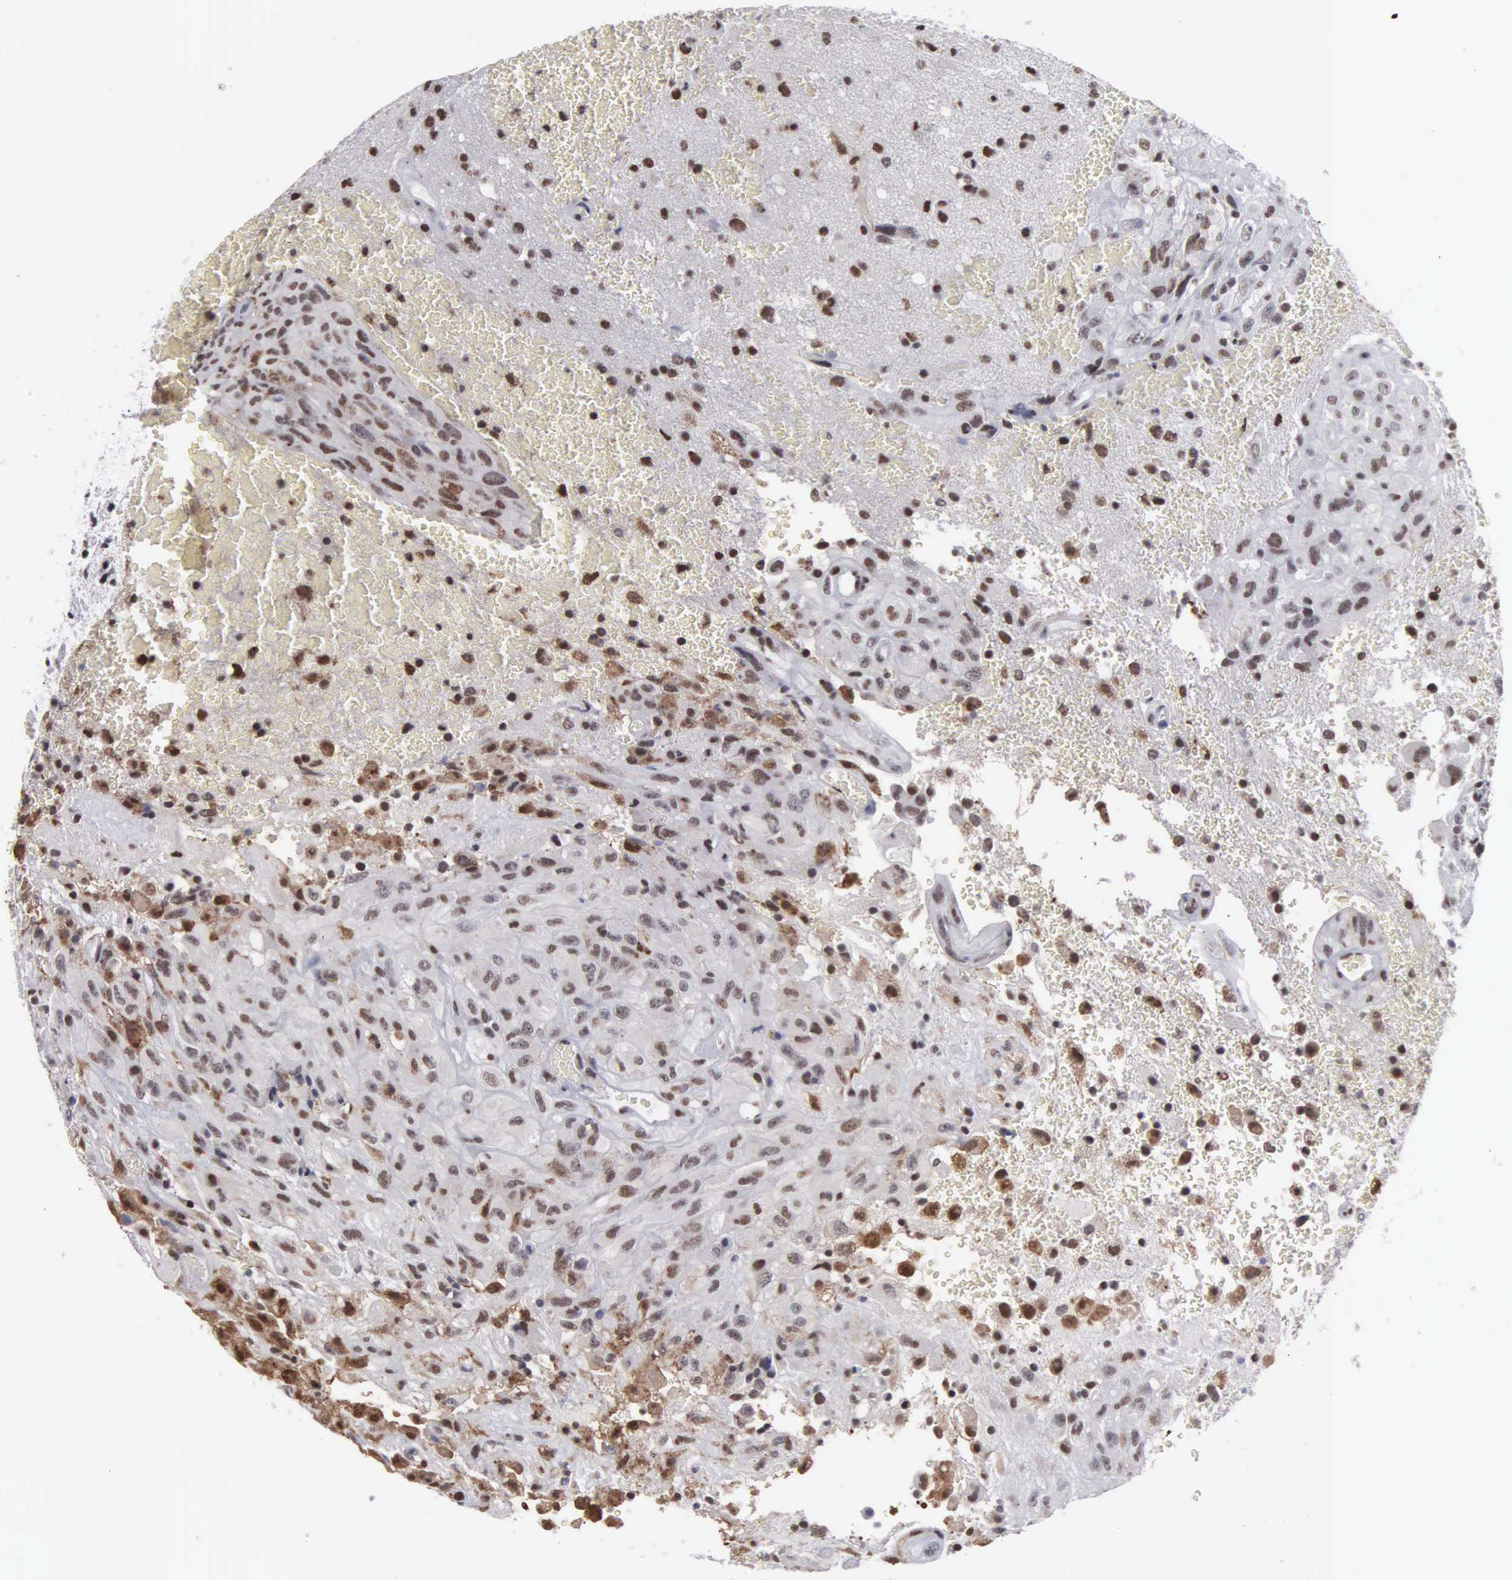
{"staining": {"intensity": "moderate", "quantity": "25%-75%", "location": "cytoplasmic/membranous,nuclear"}, "tissue": "glioma", "cell_type": "Tumor cells", "image_type": "cancer", "snomed": [{"axis": "morphology", "description": "Glioma, malignant, High grade"}, {"axis": "topography", "description": "Brain"}], "caption": "Moderate cytoplasmic/membranous and nuclear protein expression is seen in approximately 25%-75% of tumor cells in glioma.", "gene": "KIAA0586", "patient": {"sex": "male", "age": 48}}